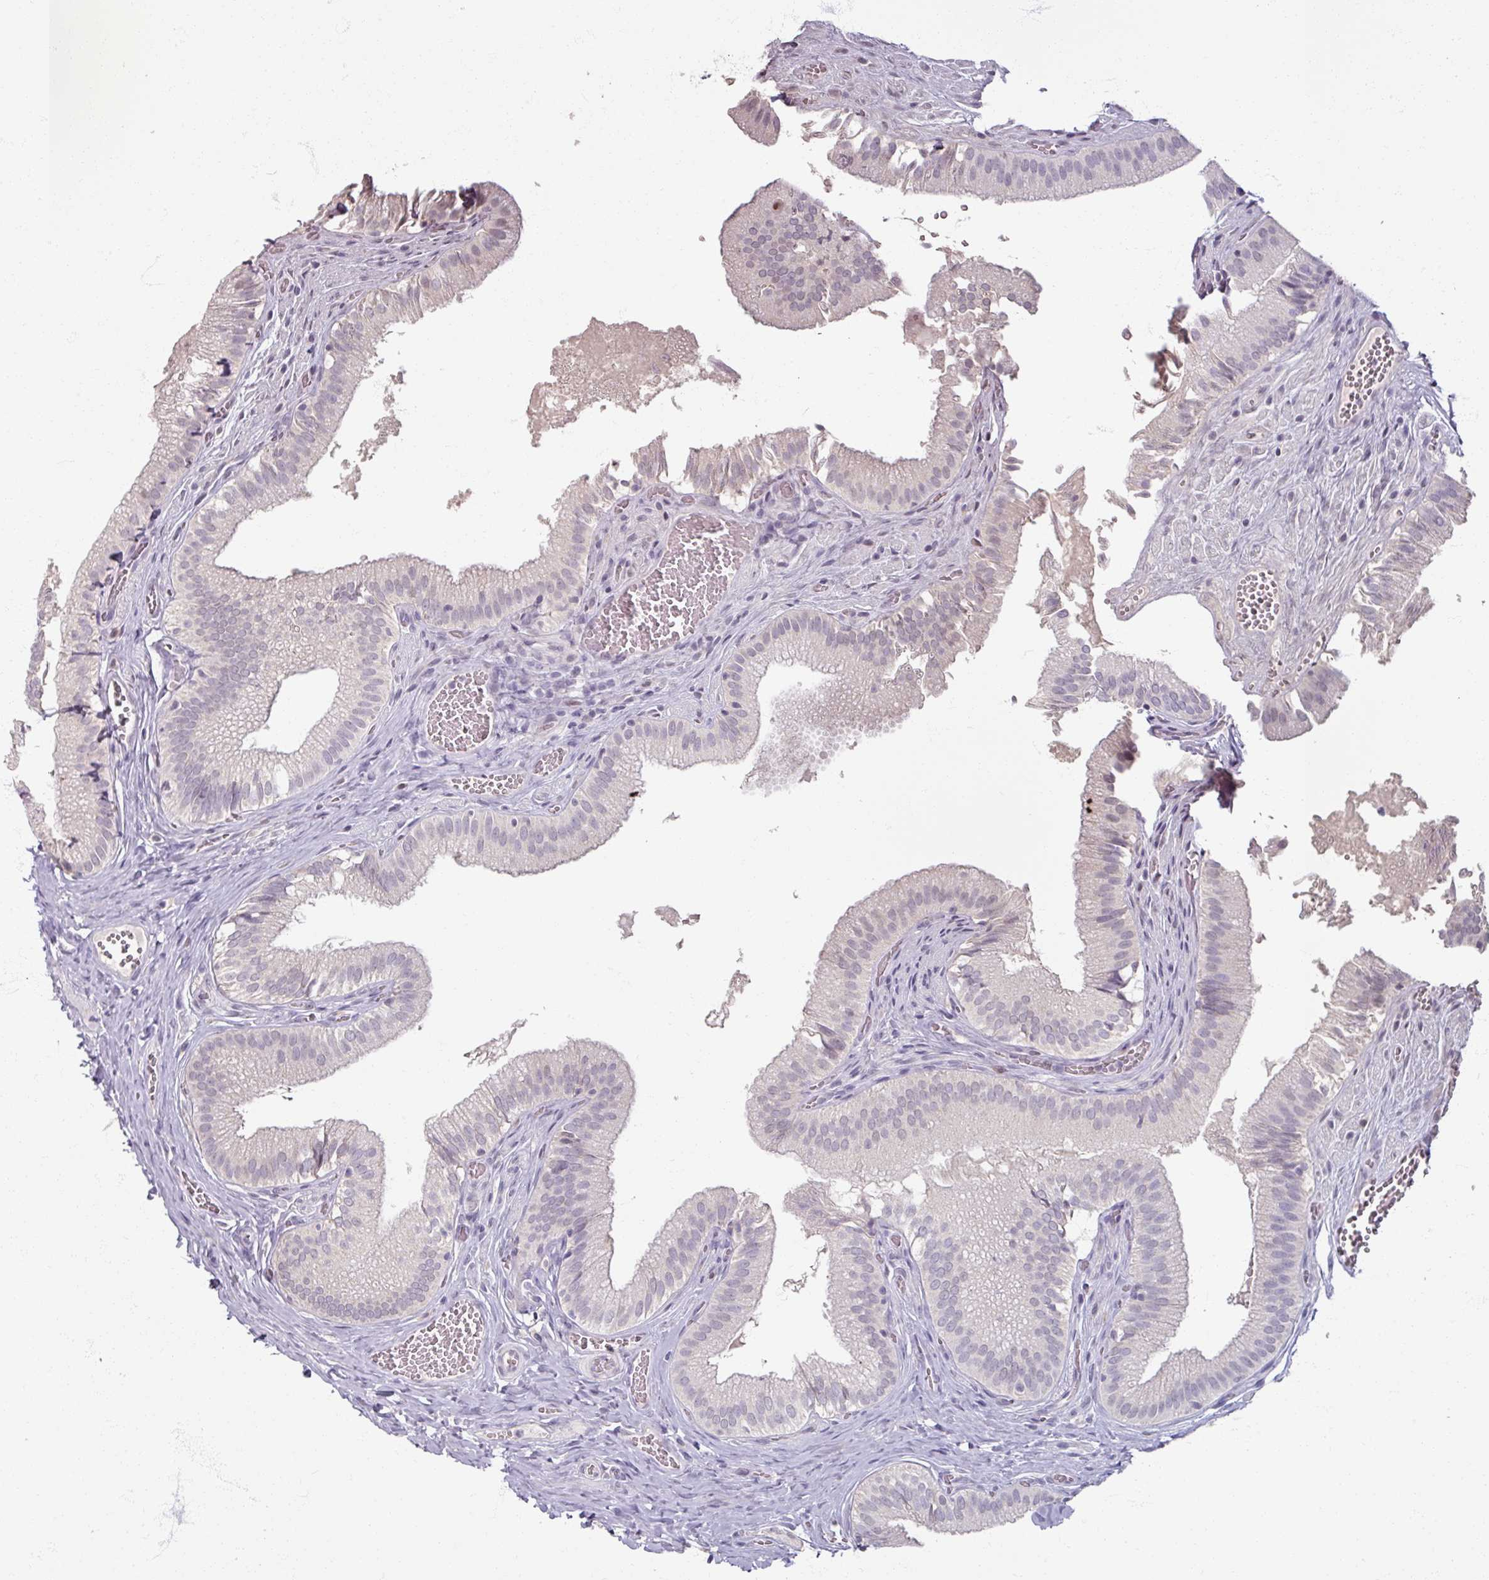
{"staining": {"intensity": "weak", "quantity": "<25%", "location": "nuclear"}, "tissue": "gallbladder", "cell_type": "Glandular cells", "image_type": "normal", "snomed": [{"axis": "morphology", "description": "Normal tissue, NOS"}, {"axis": "topography", "description": "Gallbladder"}, {"axis": "topography", "description": "Peripheral nerve tissue"}], "caption": "Immunohistochemistry (IHC) image of normal gallbladder stained for a protein (brown), which exhibits no positivity in glandular cells.", "gene": "SOX11", "patient": {"sex": "male", "age": 17}}